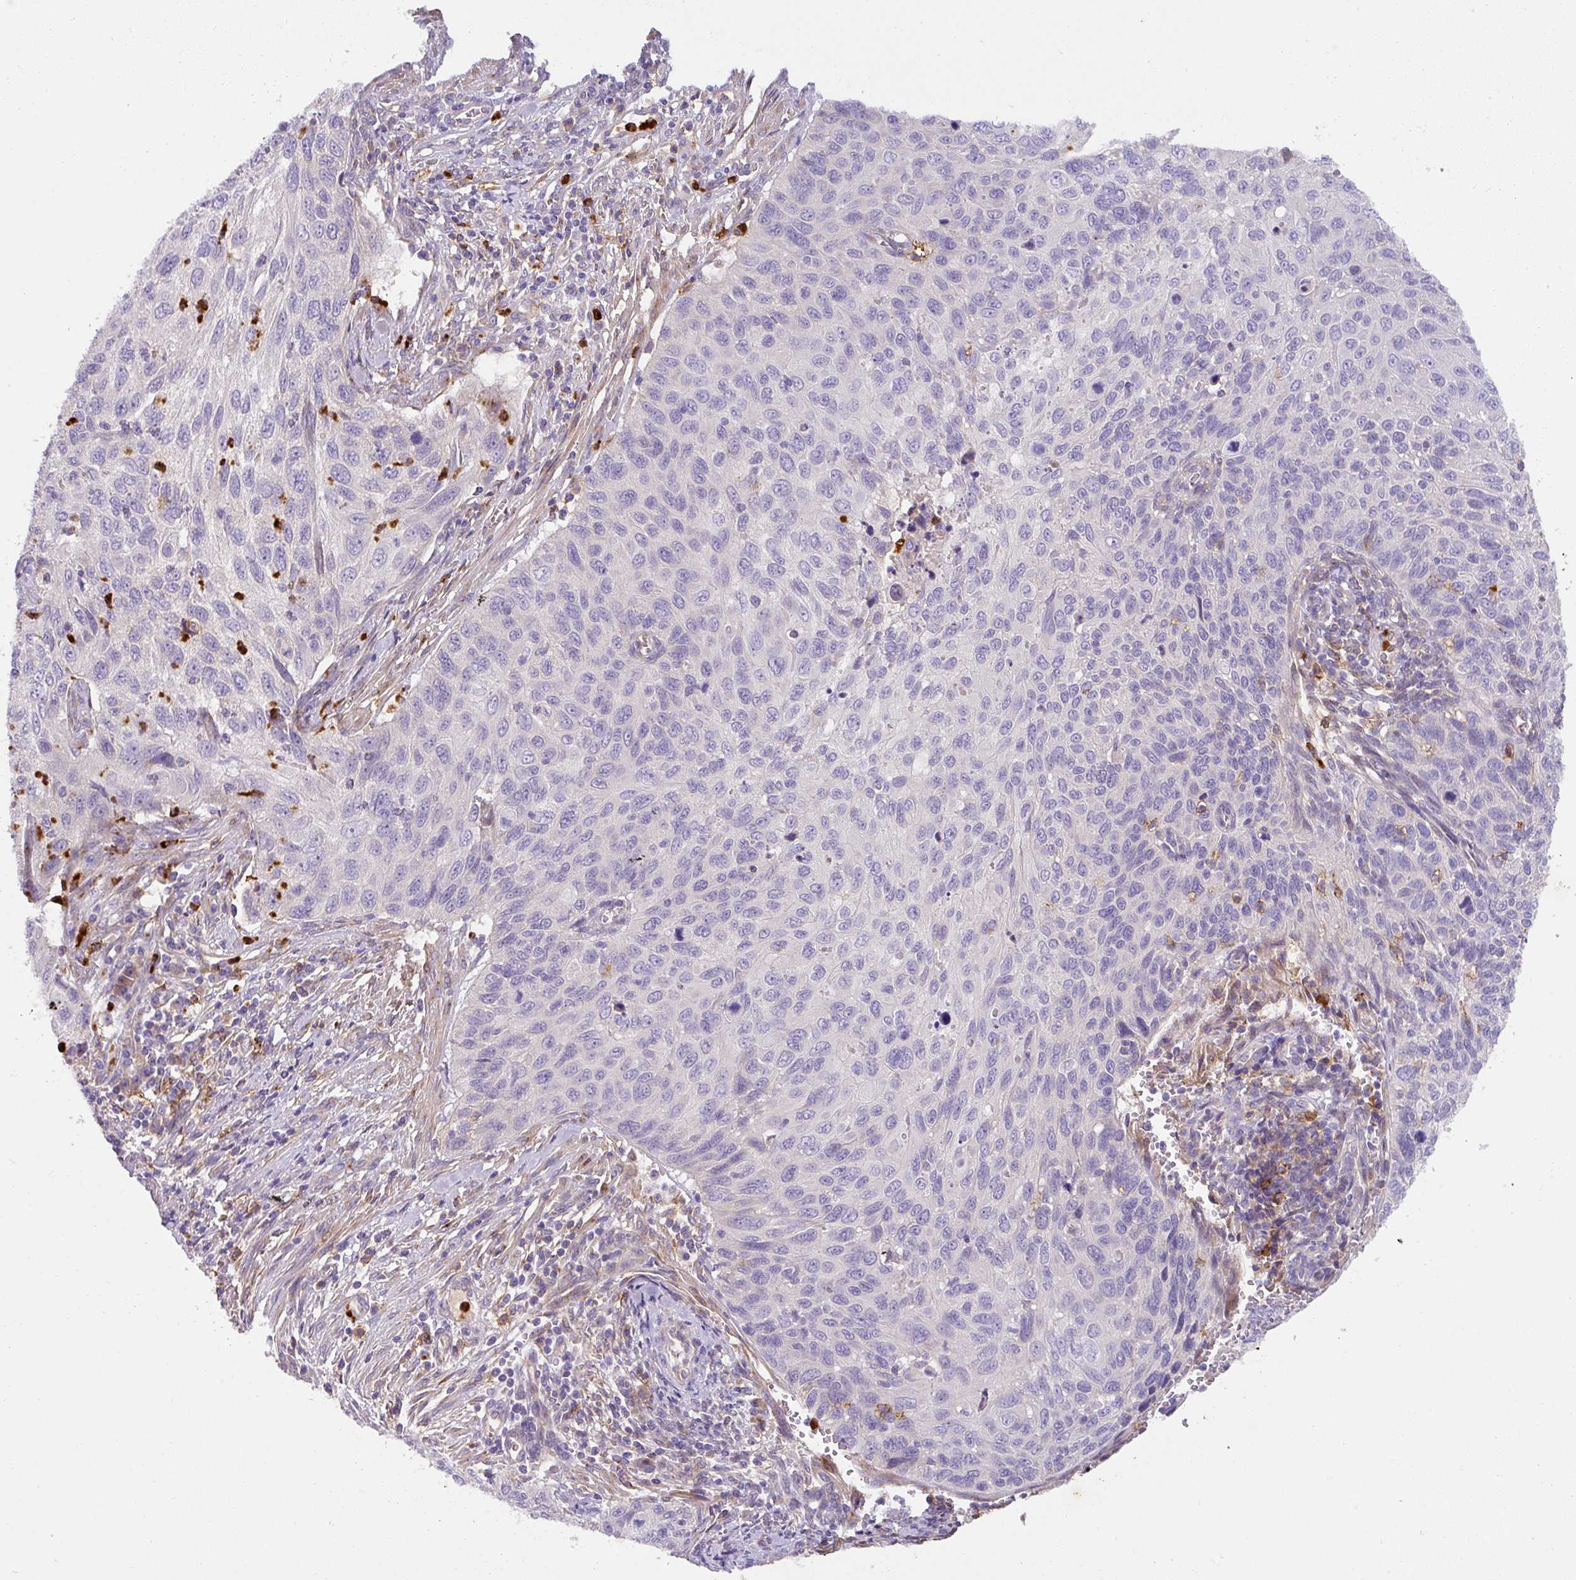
{"staining": {"intensity": "negative", "quantity": "none", "location": "none"}, "tissue": "cervical cancer", "cell_type": "Tumor cells", "image_type": "cancer", "snomed": [{"axis": "morphology", "description": "Squamous cell carcinoma, NOS"}, {"axis": "topography", "description": "Cervix"}], "caption": "DAB immunohistochemical staining of human cervical cancer (squamous cell carcinoma) displays no significant staining in tumor cells. The staining is performed using DAB (3,3'-diaminobenzidine) brown chromogen with nuclei counter-stained in using hematoxylin.", "gene": "CRISP3", "patient": {"sex": "female", "age": 70}}